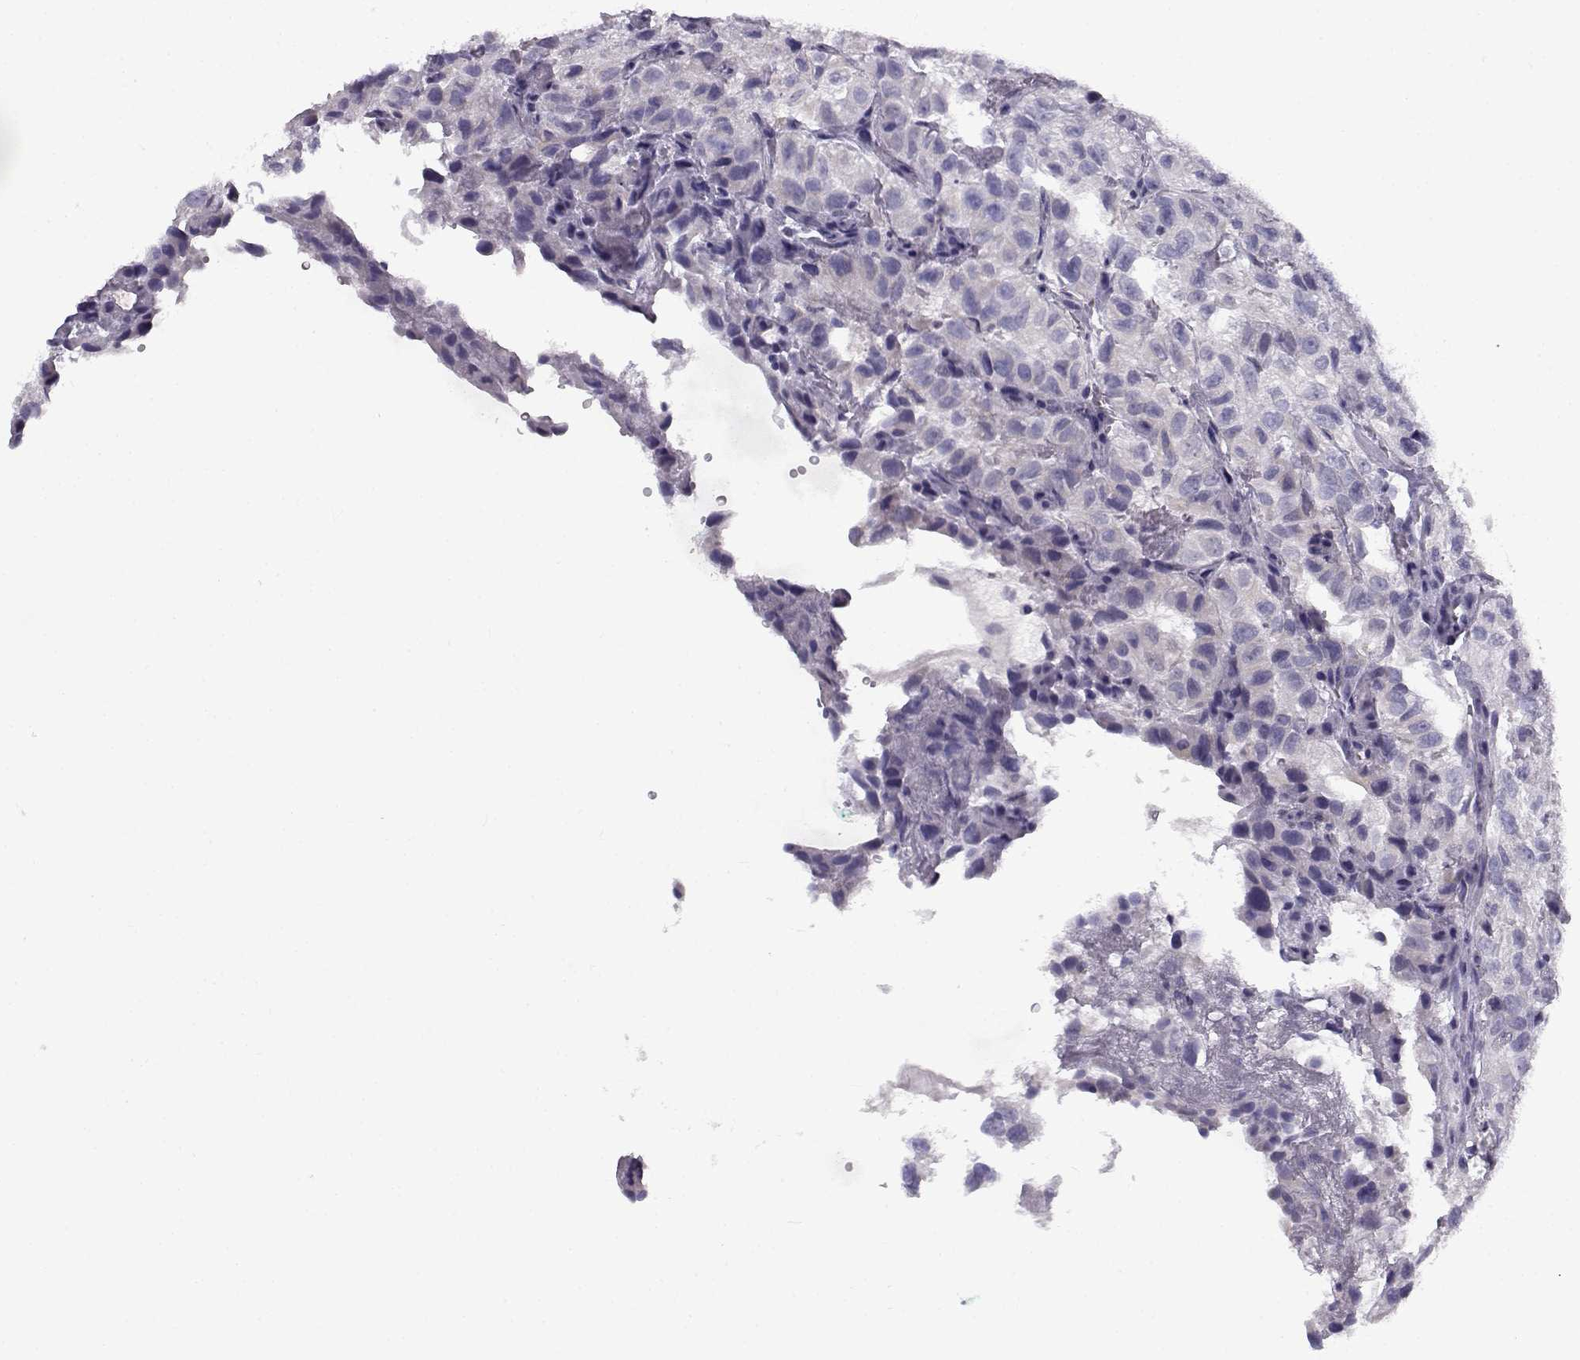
{"staining": {"intensity": "negative", "quantity": "none", "location": "none"}, "tissue": "renal cancer", "cell_type": "Tumor cells", "image_type": "cancer", "snomed": [{"axis": "morphology", "description": "Adenocarcinoma, NOS"}, {"axis": "topography", "description": "Kidney"}], "caption": "Tumor cells show no significant positivity in renal adenocarcinoma.", "gene": "FAM166A", "patient": {"sex": "male", "age": 64}}